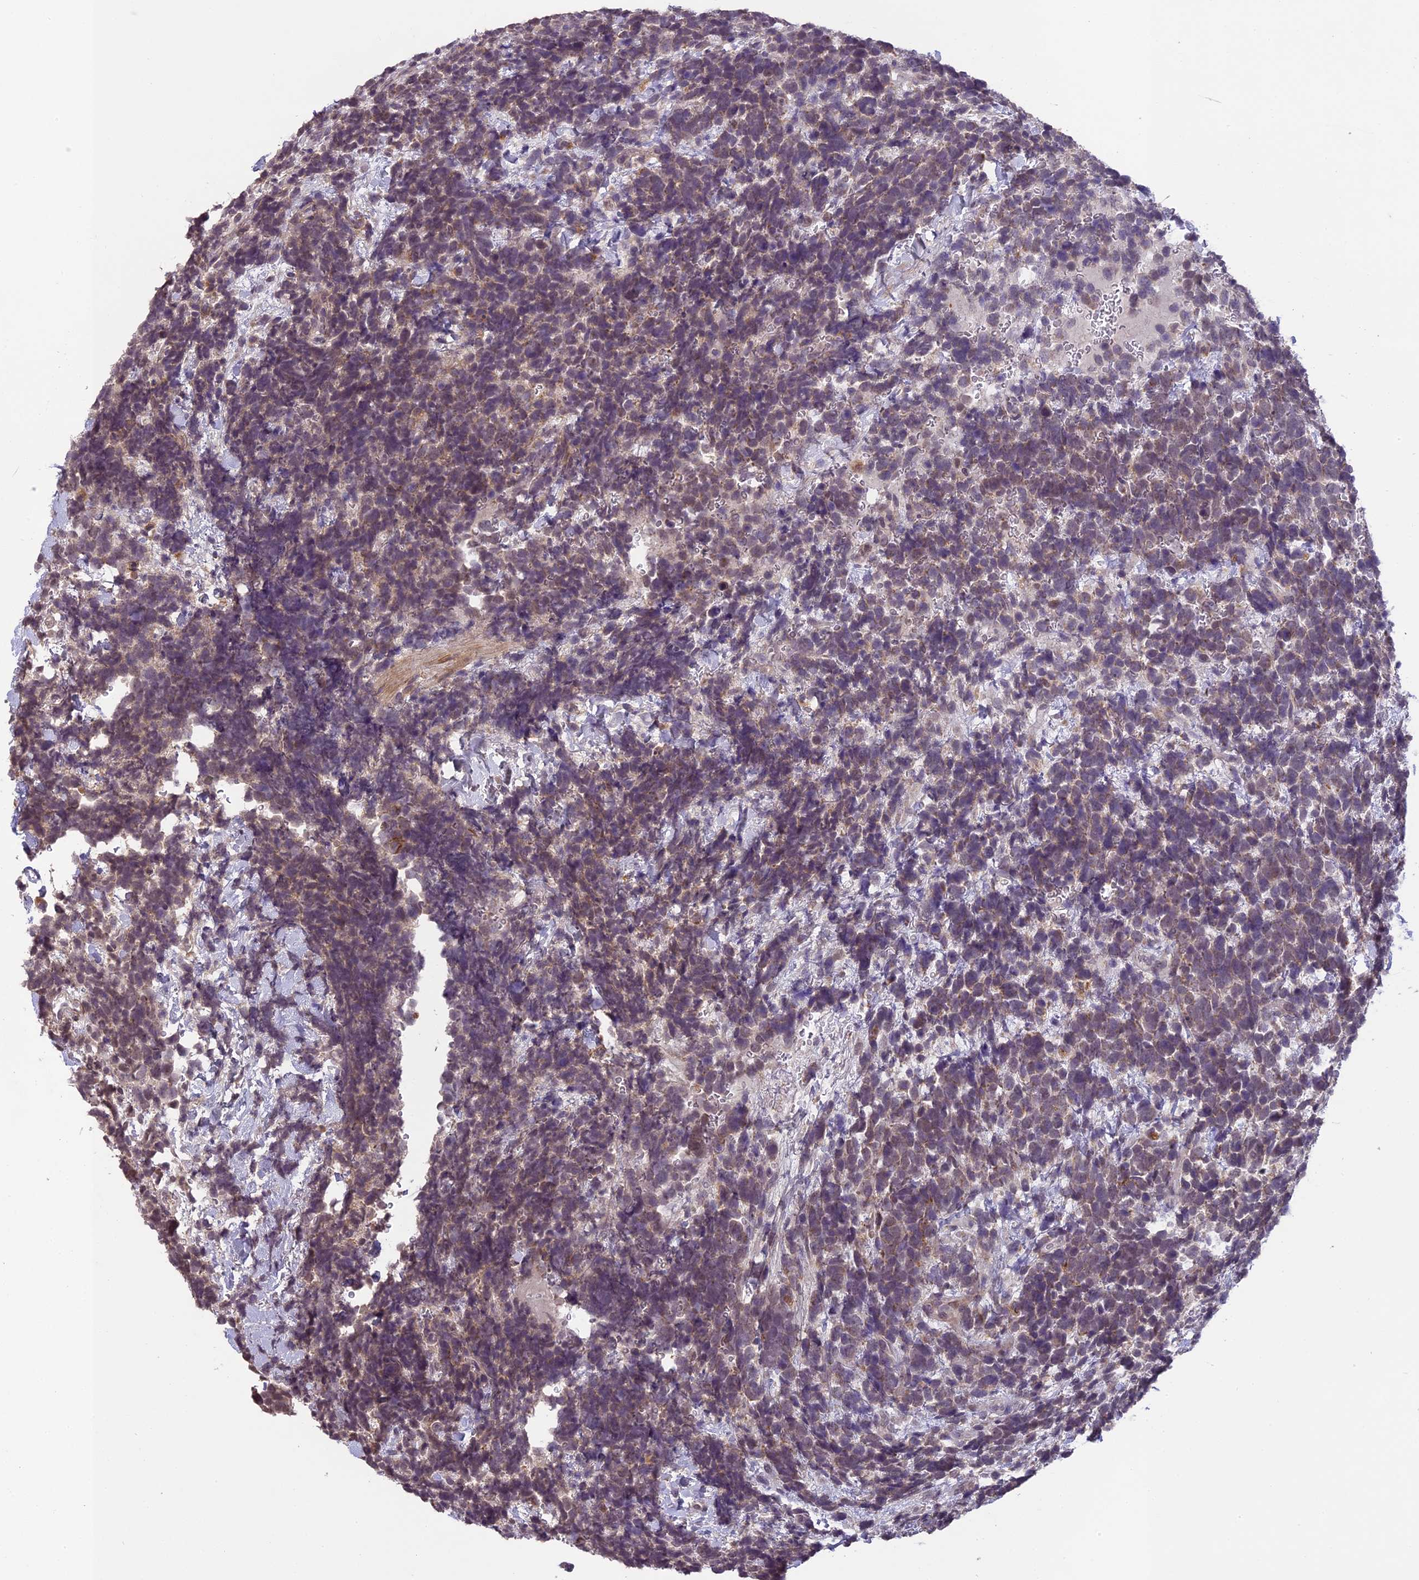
{"staining": {"intensity": "weak", "quantity": "25%-75%", "location": "cytoplasmic/membranous"}, "tissue": "urothelial cancer", "cell_type": "Tumor cells", "image_type": "cancer", "snomed": [{"axis": "morphology", "description": "Urothelial carcinoma, High grade"}, {"axis": "topography", "description": "Urinary bladder"}], "caption": "Urothelial cancer stained with IHC demonstrates weak cytoplasmic/membranous positivity in approximately 25%-75% of tumor cells.", "gene": "ERG28", "patient": {"sex": "female", "age": 82}}